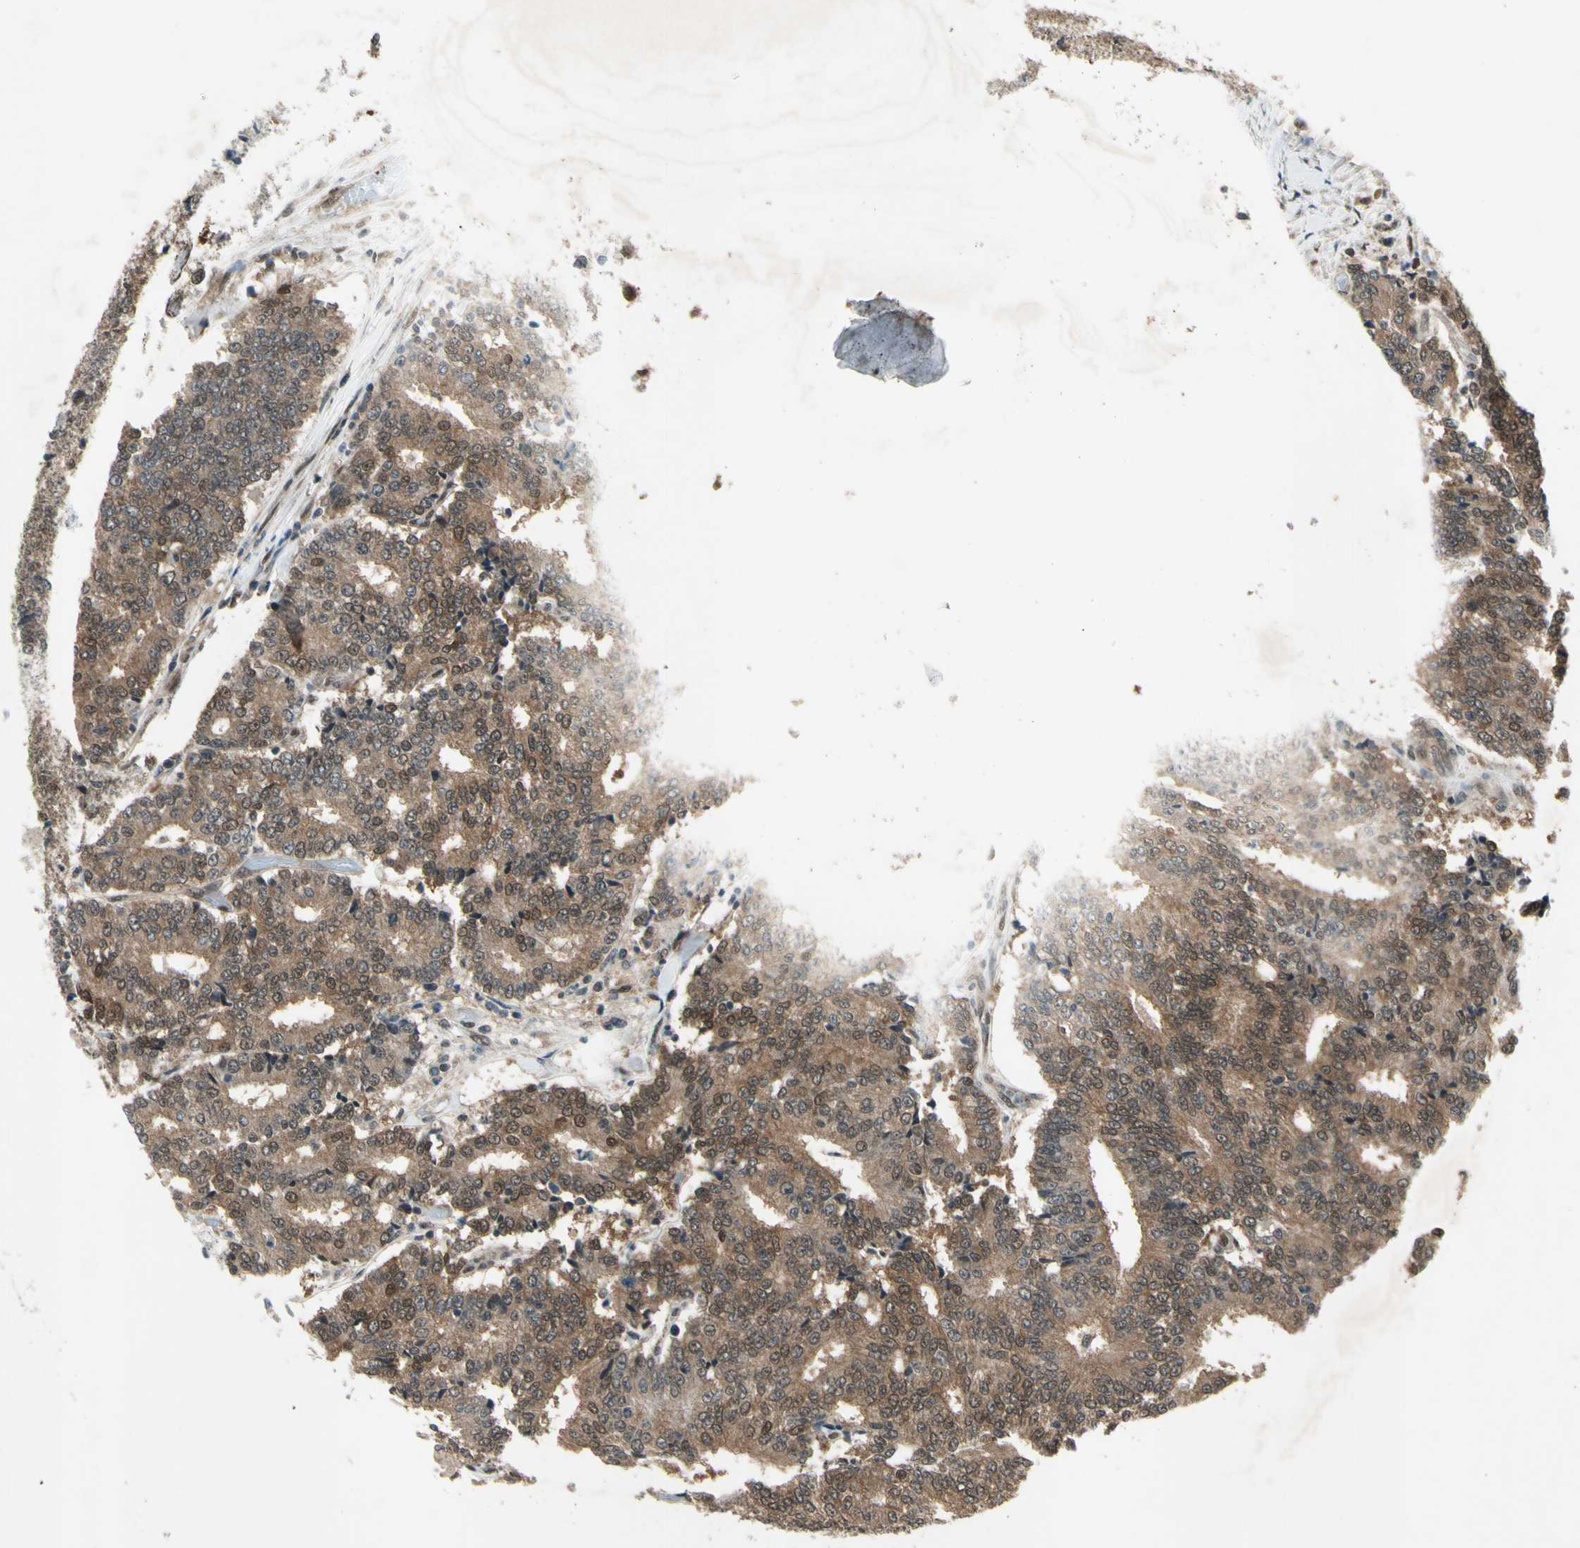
{"staining": {"intensity": "moderate", "quantity": ">75%", "location": "cytoplasmic/membranous,nuclear"}, "tissue": "prostate cancer", "cell_type": "Tumor cells", "image_type": "cancer", "snomed": [{"axis": "morphology", "description": "Normal tissue, NOS"}, {"axis": "morphology", "description": "Adenocarcinoma, High grade"}, {"axis": "topography", "description": "Prostate"}, {"axis": "topography", "description": "Seminal veicle"}], "caption": "Immunohistochemistry (IHC) photomicrograph of neoplastic tissue: prostate adenocarcinoma (high-grade) stained using IHC displays medium levels of moderate protein expression localized specifically in the cytoplasmic/membranous and nuclear of tumor cells, appearing as a cytoplasmic/membranous and nuclear brown color.", "gene": "PSMD5", "patient": {"sex": "male", "age": 55}}